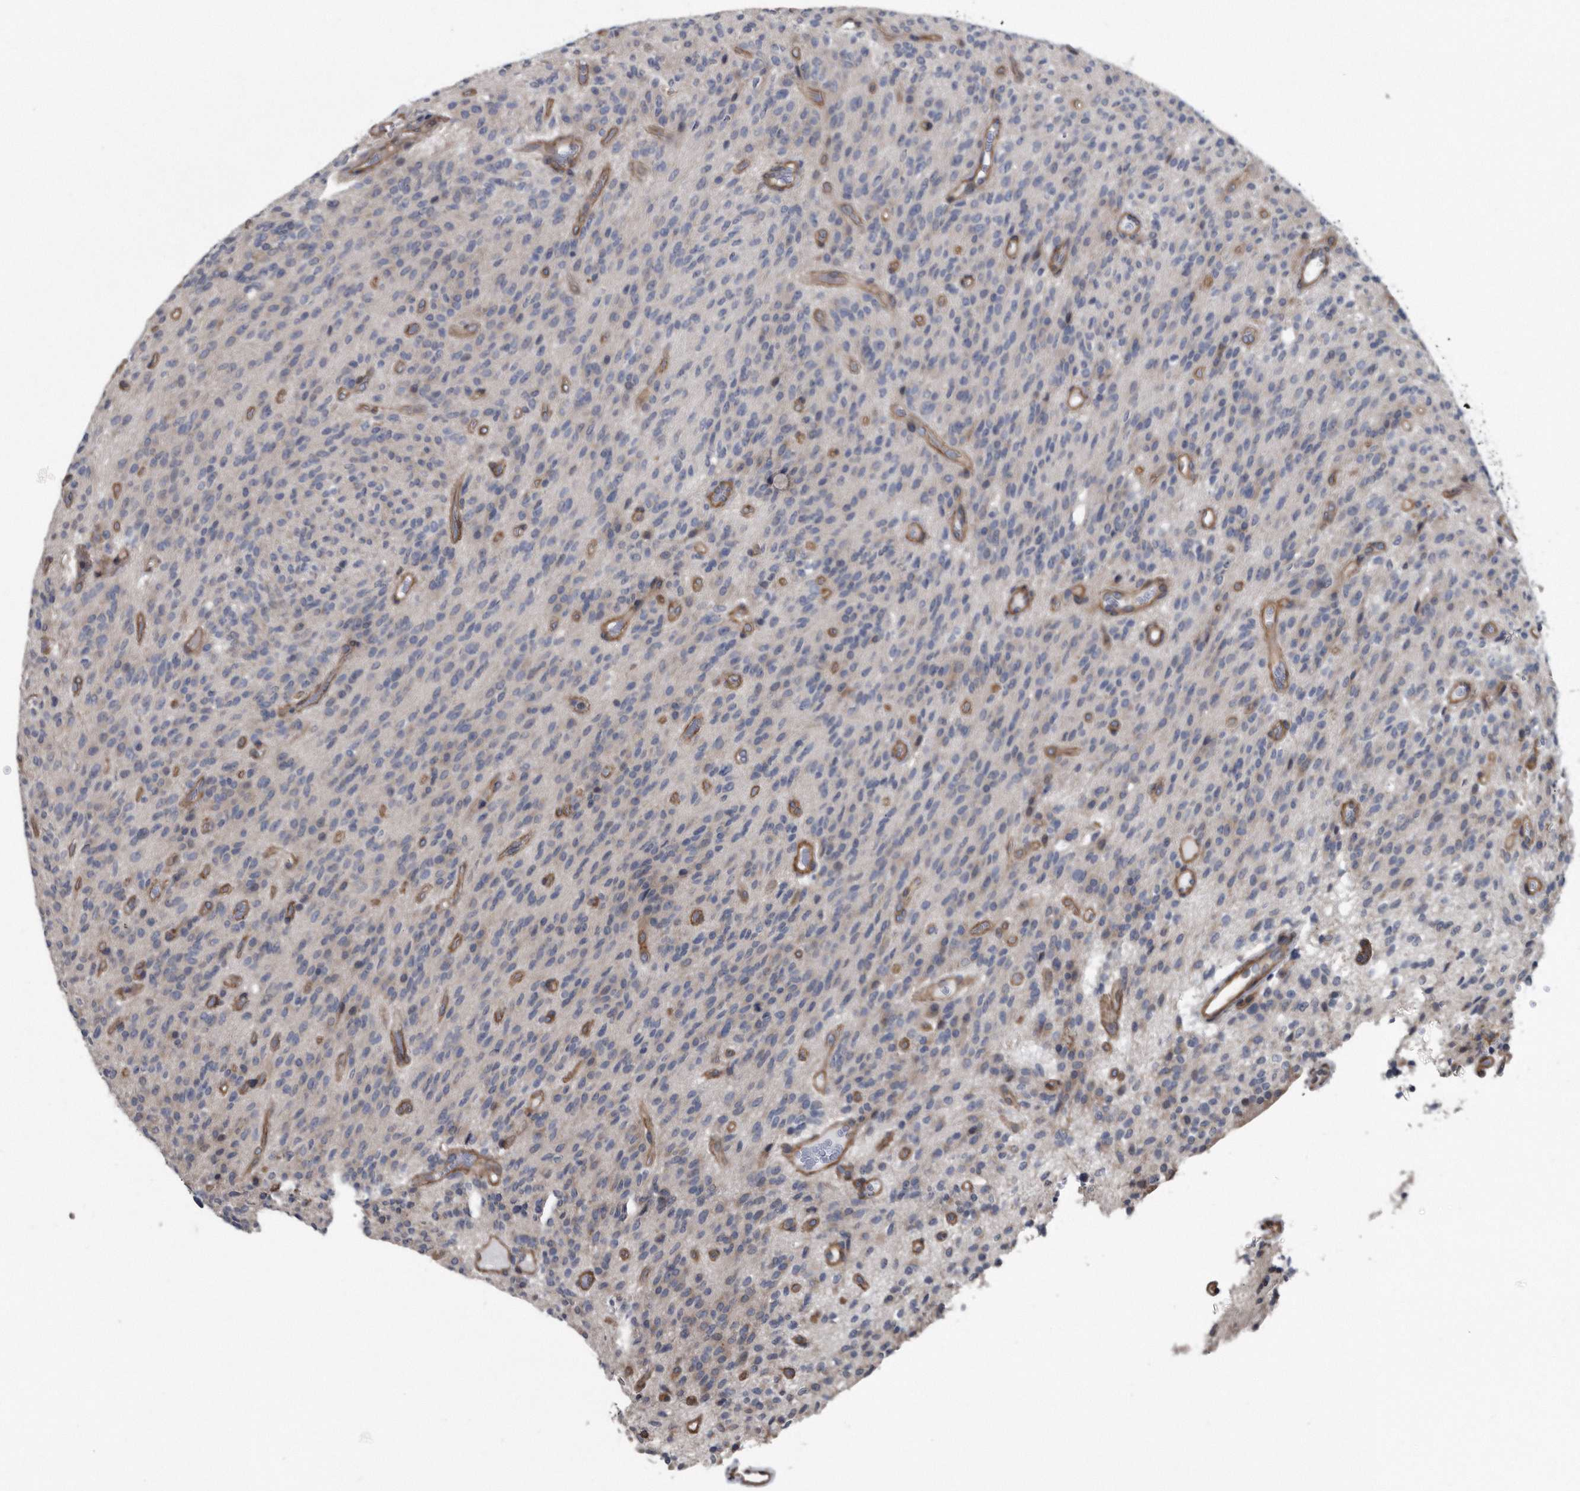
{"staining": {"intensity": "negative", "quantity": "none", "location": "none"}, "tissue": "glioma", "cell_type": "Tumor cells", "image_type": "cancer", "snomed": [{"axis": "morphology", "description": "Glioma, malignant, High grade"}, {"axis": "topography", "description": "Brain"}], "caption": "Human malignant glioma (high-grade) stained for a protein using IHC exhibits no positivity in tumor cells.", "gene": "ARMCX1", "patient": {"sex": "male", "age": 34}}